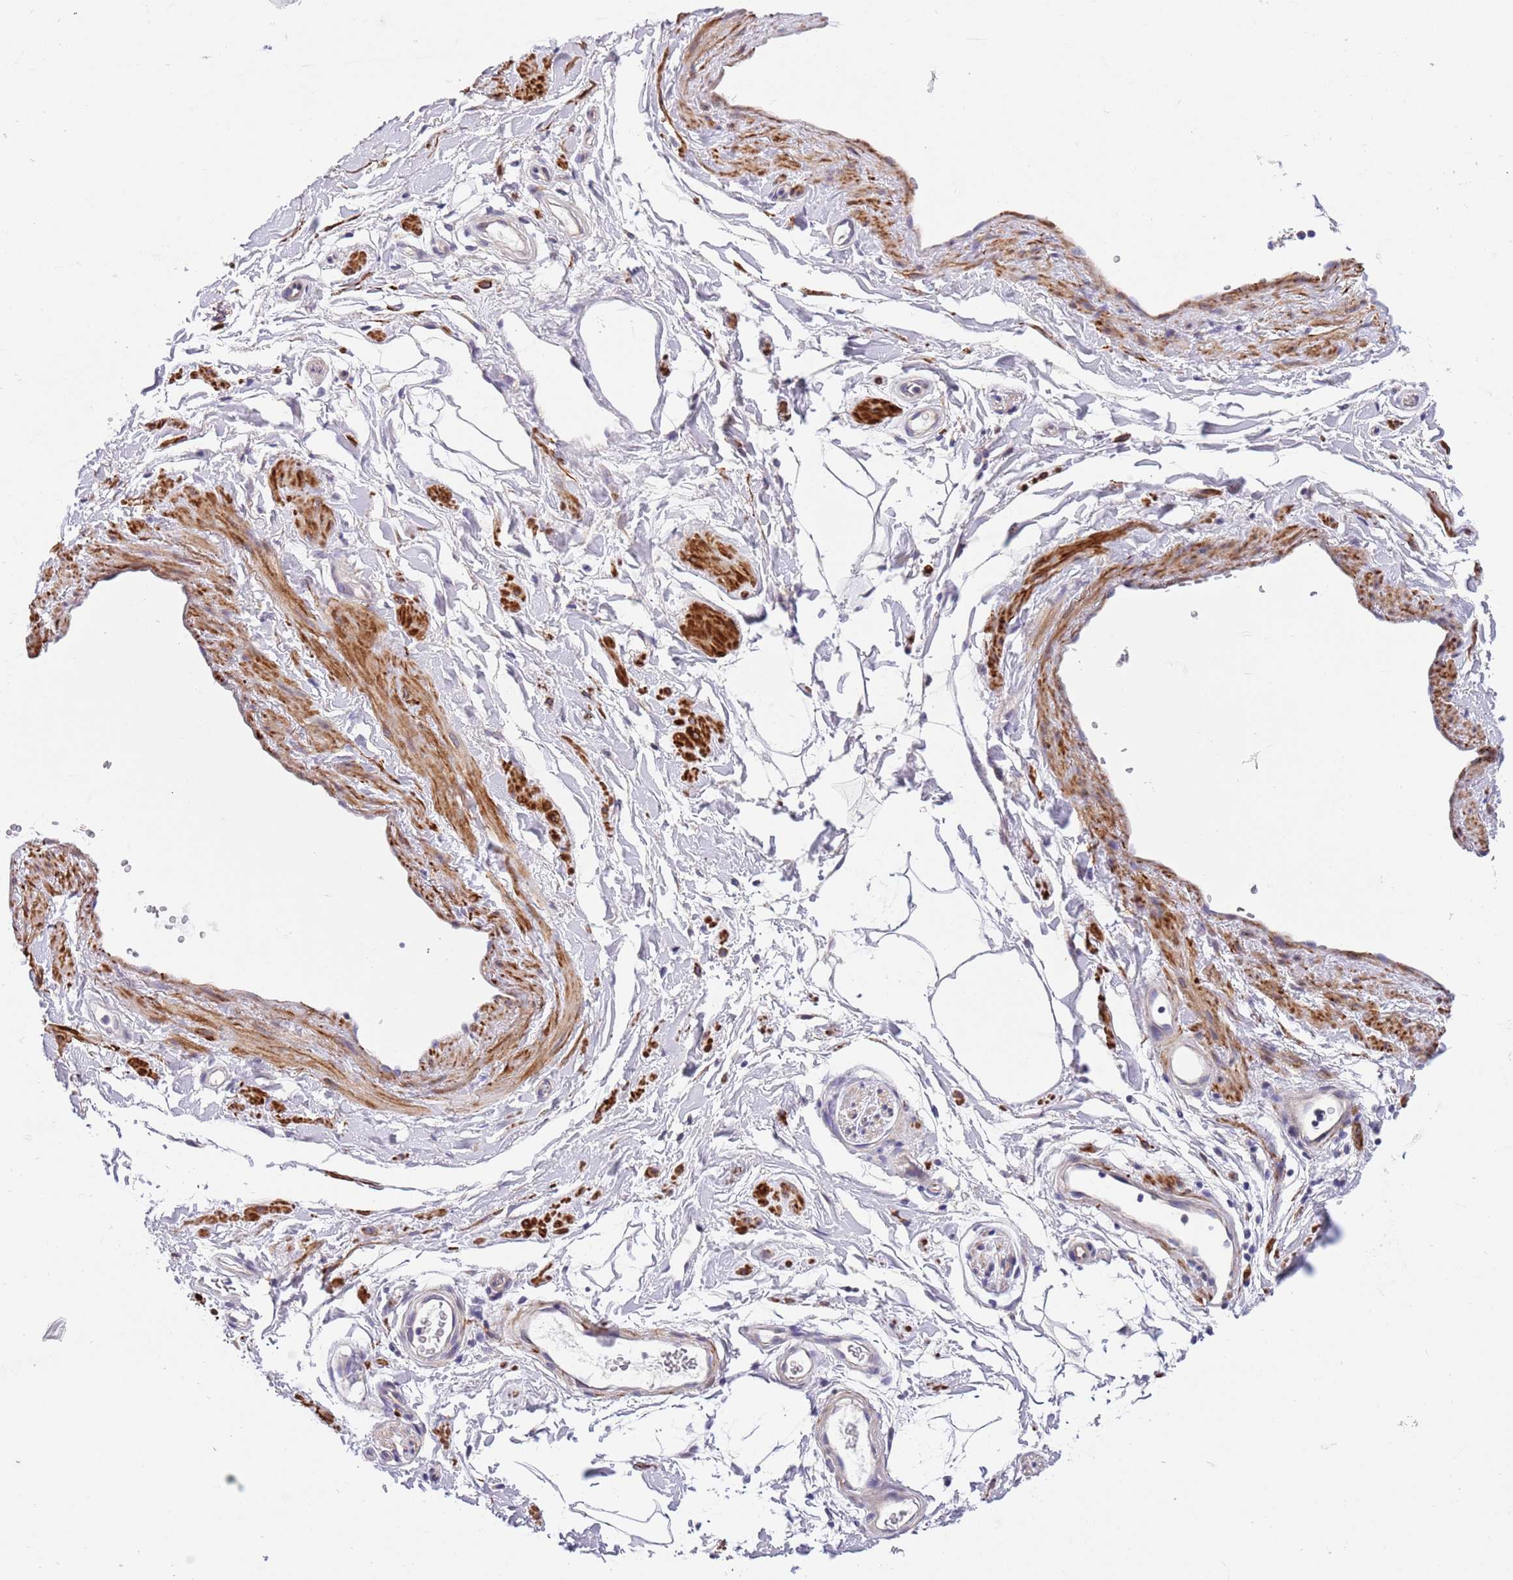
{"staining": {"intensity": "negative", "quantity": "none", "location": "none"}, "tissue": "adipose tissue", "cell_type": "Adipocytes", "image_type": "normal", "snomed": [{"axis": "morphology", "description": "Normal tissue, NOS"}, {"axis": "topography", "description": "Soft tissue"}, {"axis": "topography", "description": "Adipose tissue"}, {"axis": "topography", "description": "Vascular tissue"}, {"axis": "topography", "description": "Peripheral nerve tissue"}], "caption": "The micrograph exhibits no staining of adipocytes in unremarkable adipose tissue.", "gene": "NET1", "patient": {"sex": "male", "age": 74}}